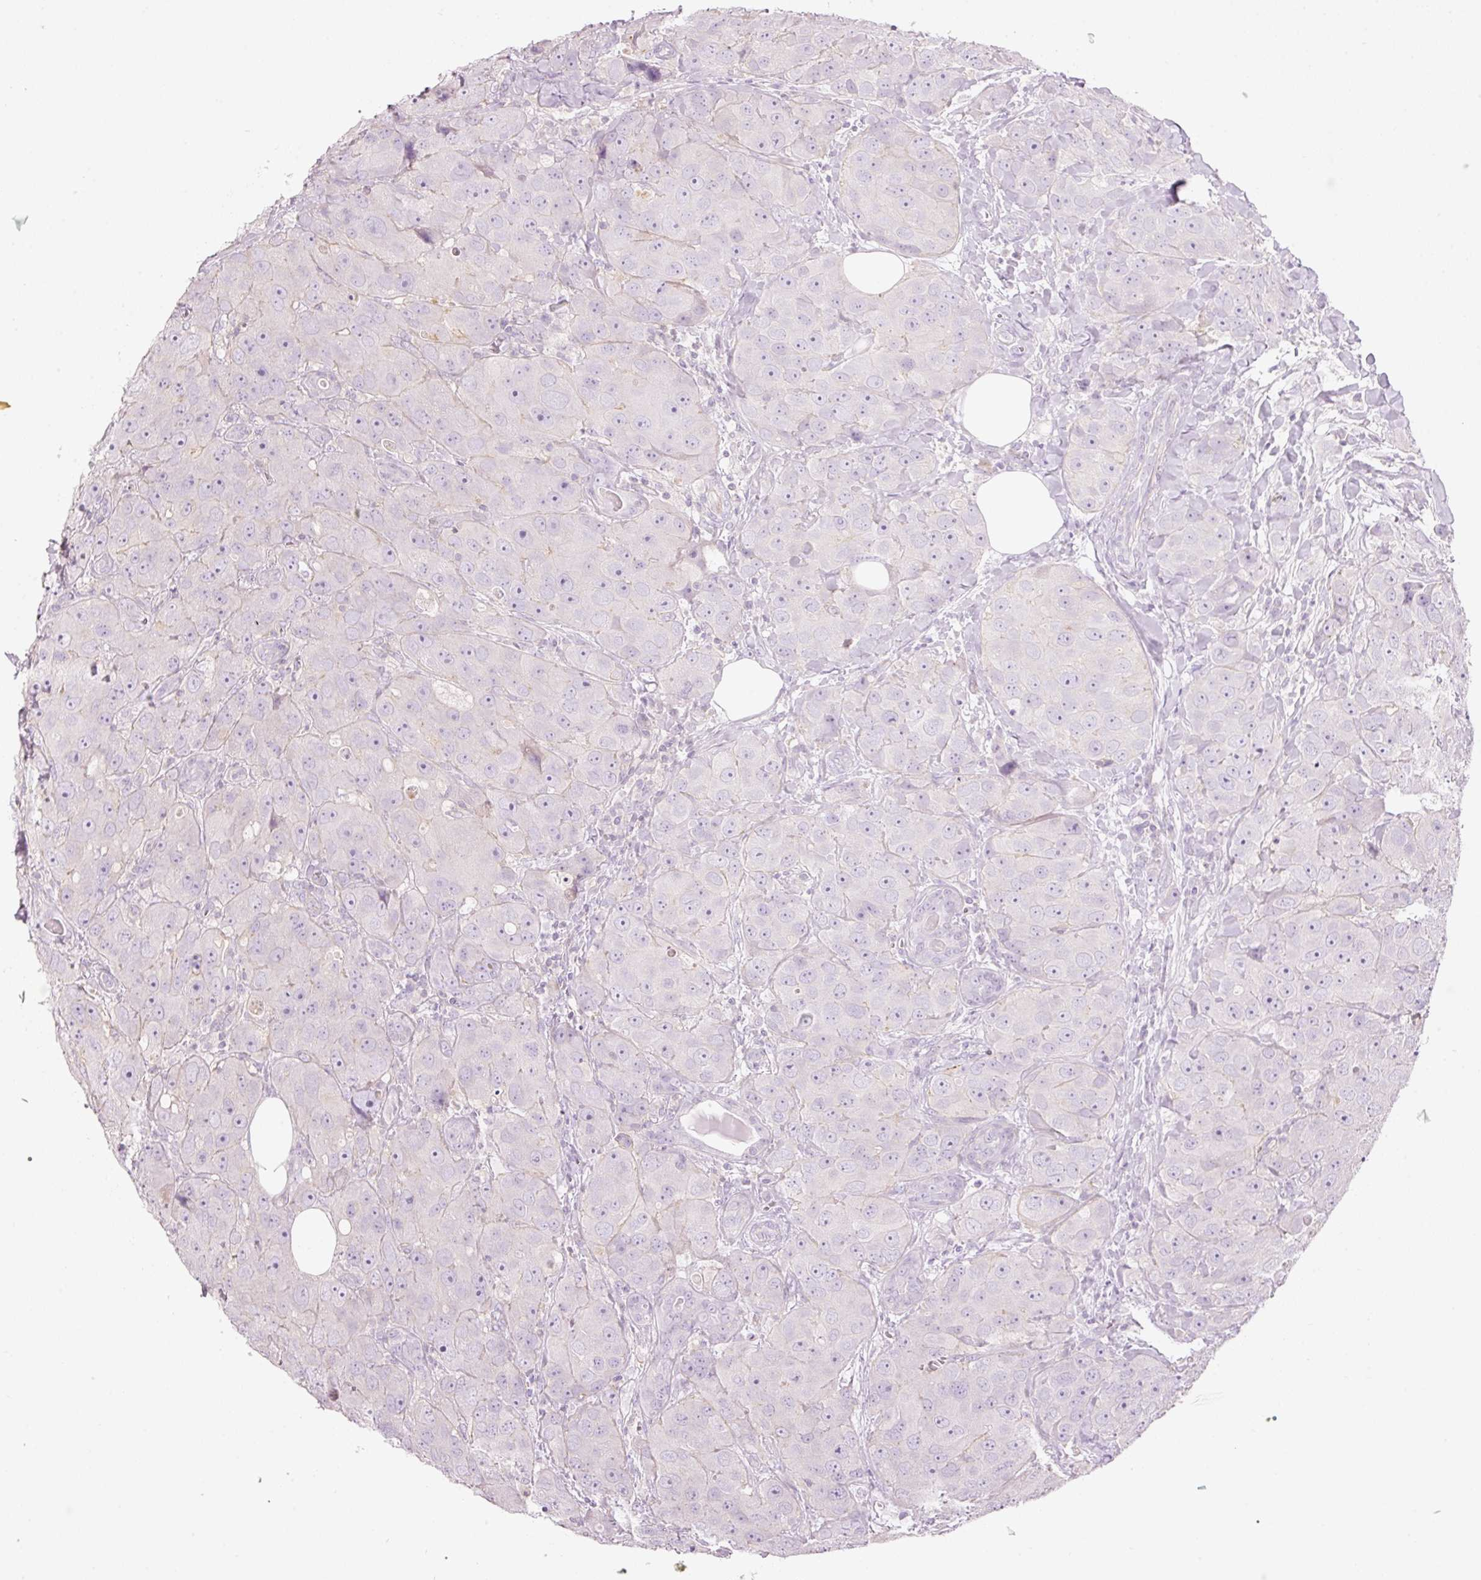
{"staining": {"intensity": "negative", "quantity": "none", "location": "none"}, "tissue": "breast cancer", "cell_type": "Tumor cells", "image_type": "cancer", "snomed": [{"axis": "morphology", "description": "Duct carcinoma"}, {"axis": "topography", "description": "Breast"}], "caption": "An immunohistochemistry histopathology image of breast infiltrating ductal carcinoma is shown. There is no staining in tumor cells of breast infiltrating ductal carcinoma.", "gene": "CMA1", "patient": {"sex": "female", "age": 43}}